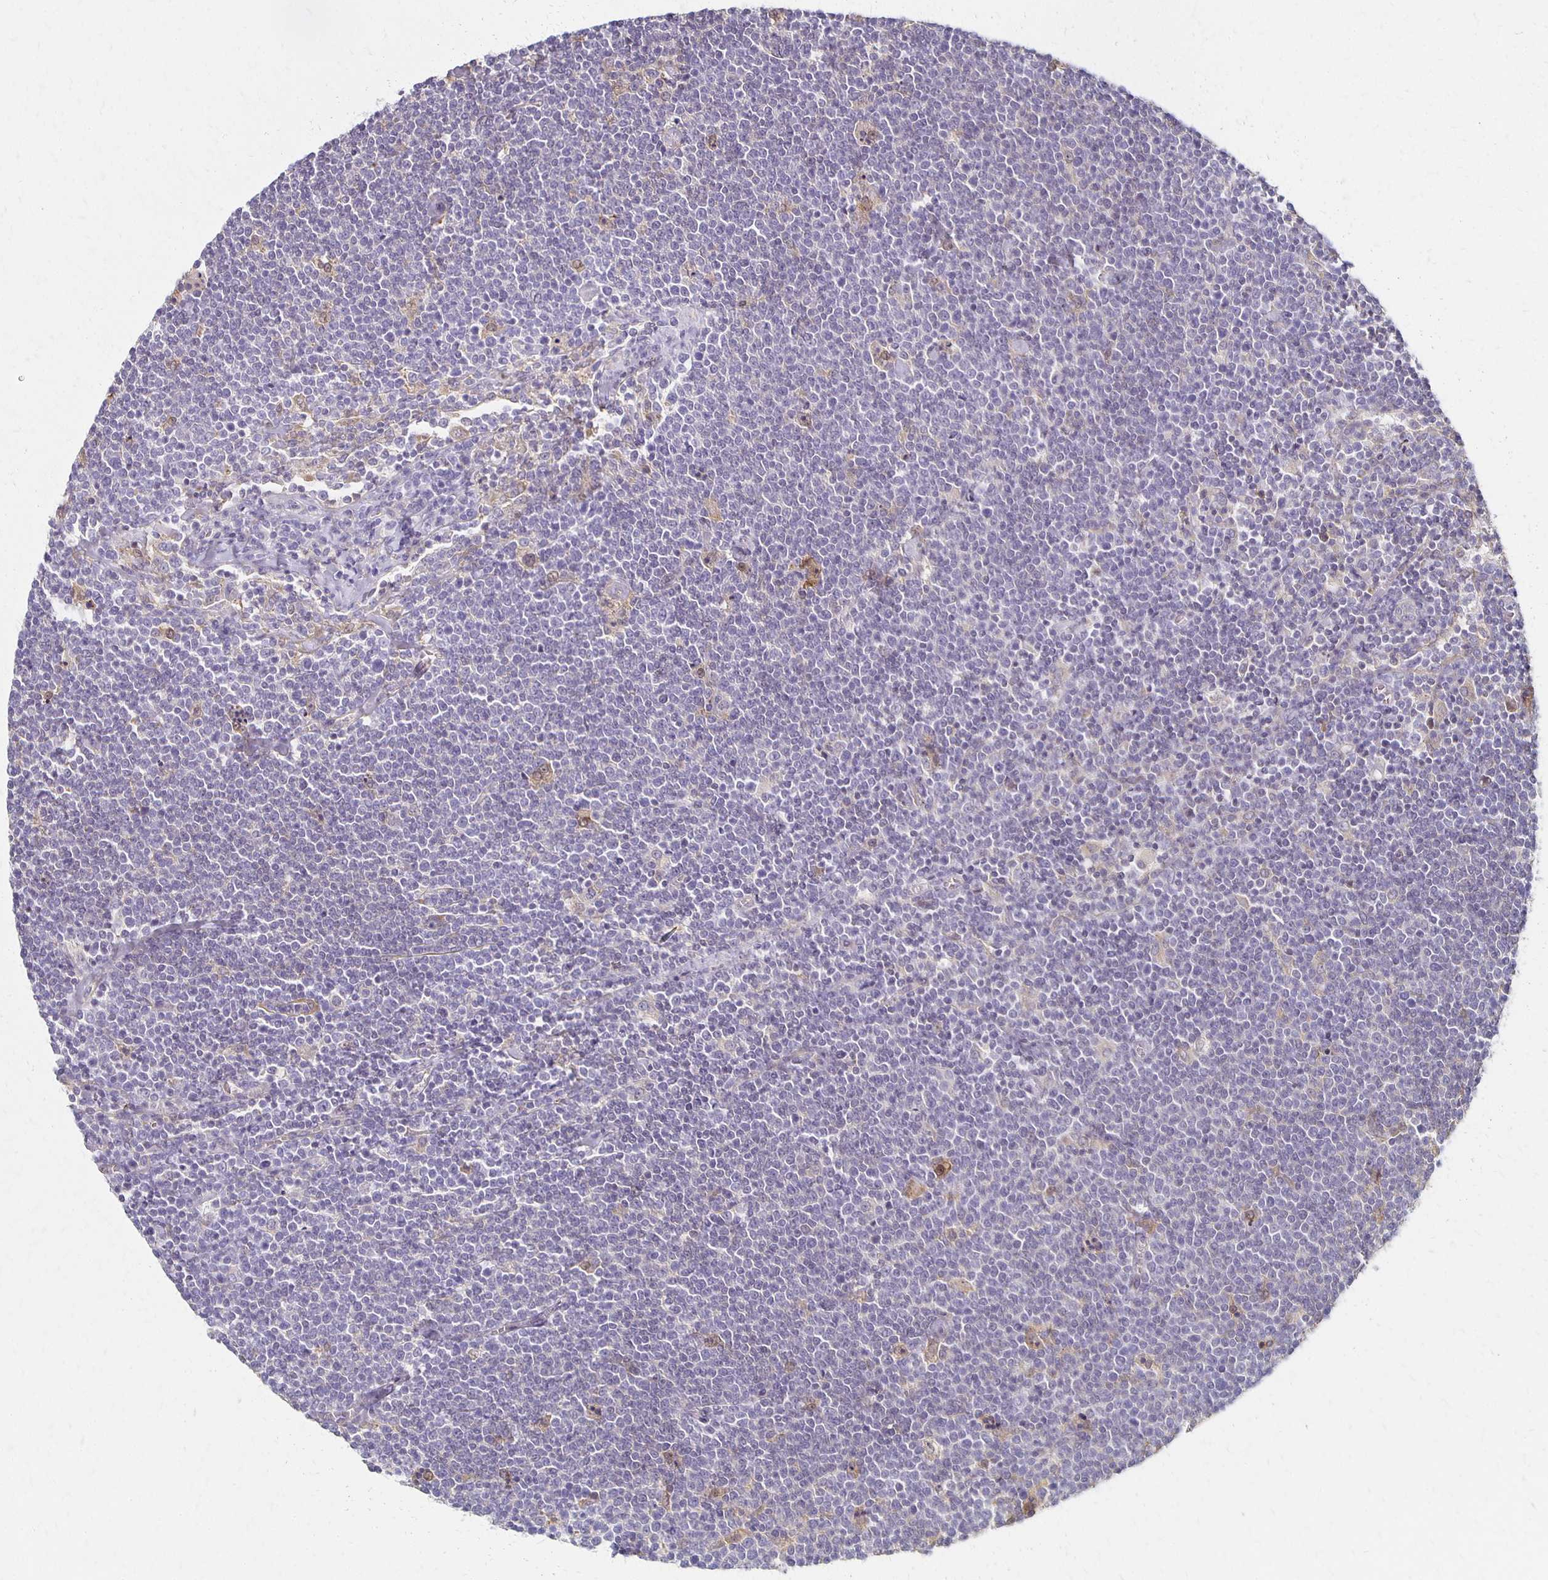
{"staining": {"intensity": "negative", "quantity": "none", "location": "none"}, "tissue": "lymphoma", "cell_type": "Tumor cells", "image_type": "cancer", "snomed": [{"axis": "morphology", "description": "Malignant lymphoma, non-Hodgkin's type, High grade"}, {"axis": "topography", "description": "Lymph node"}], "caption": "Immunohistochemistry micrograph of lymphoma stained for a protein (brown), which reveals no expression in tumor cells.", "gene": "GPX4", "patient": {"sex": "male", "age": 61}}